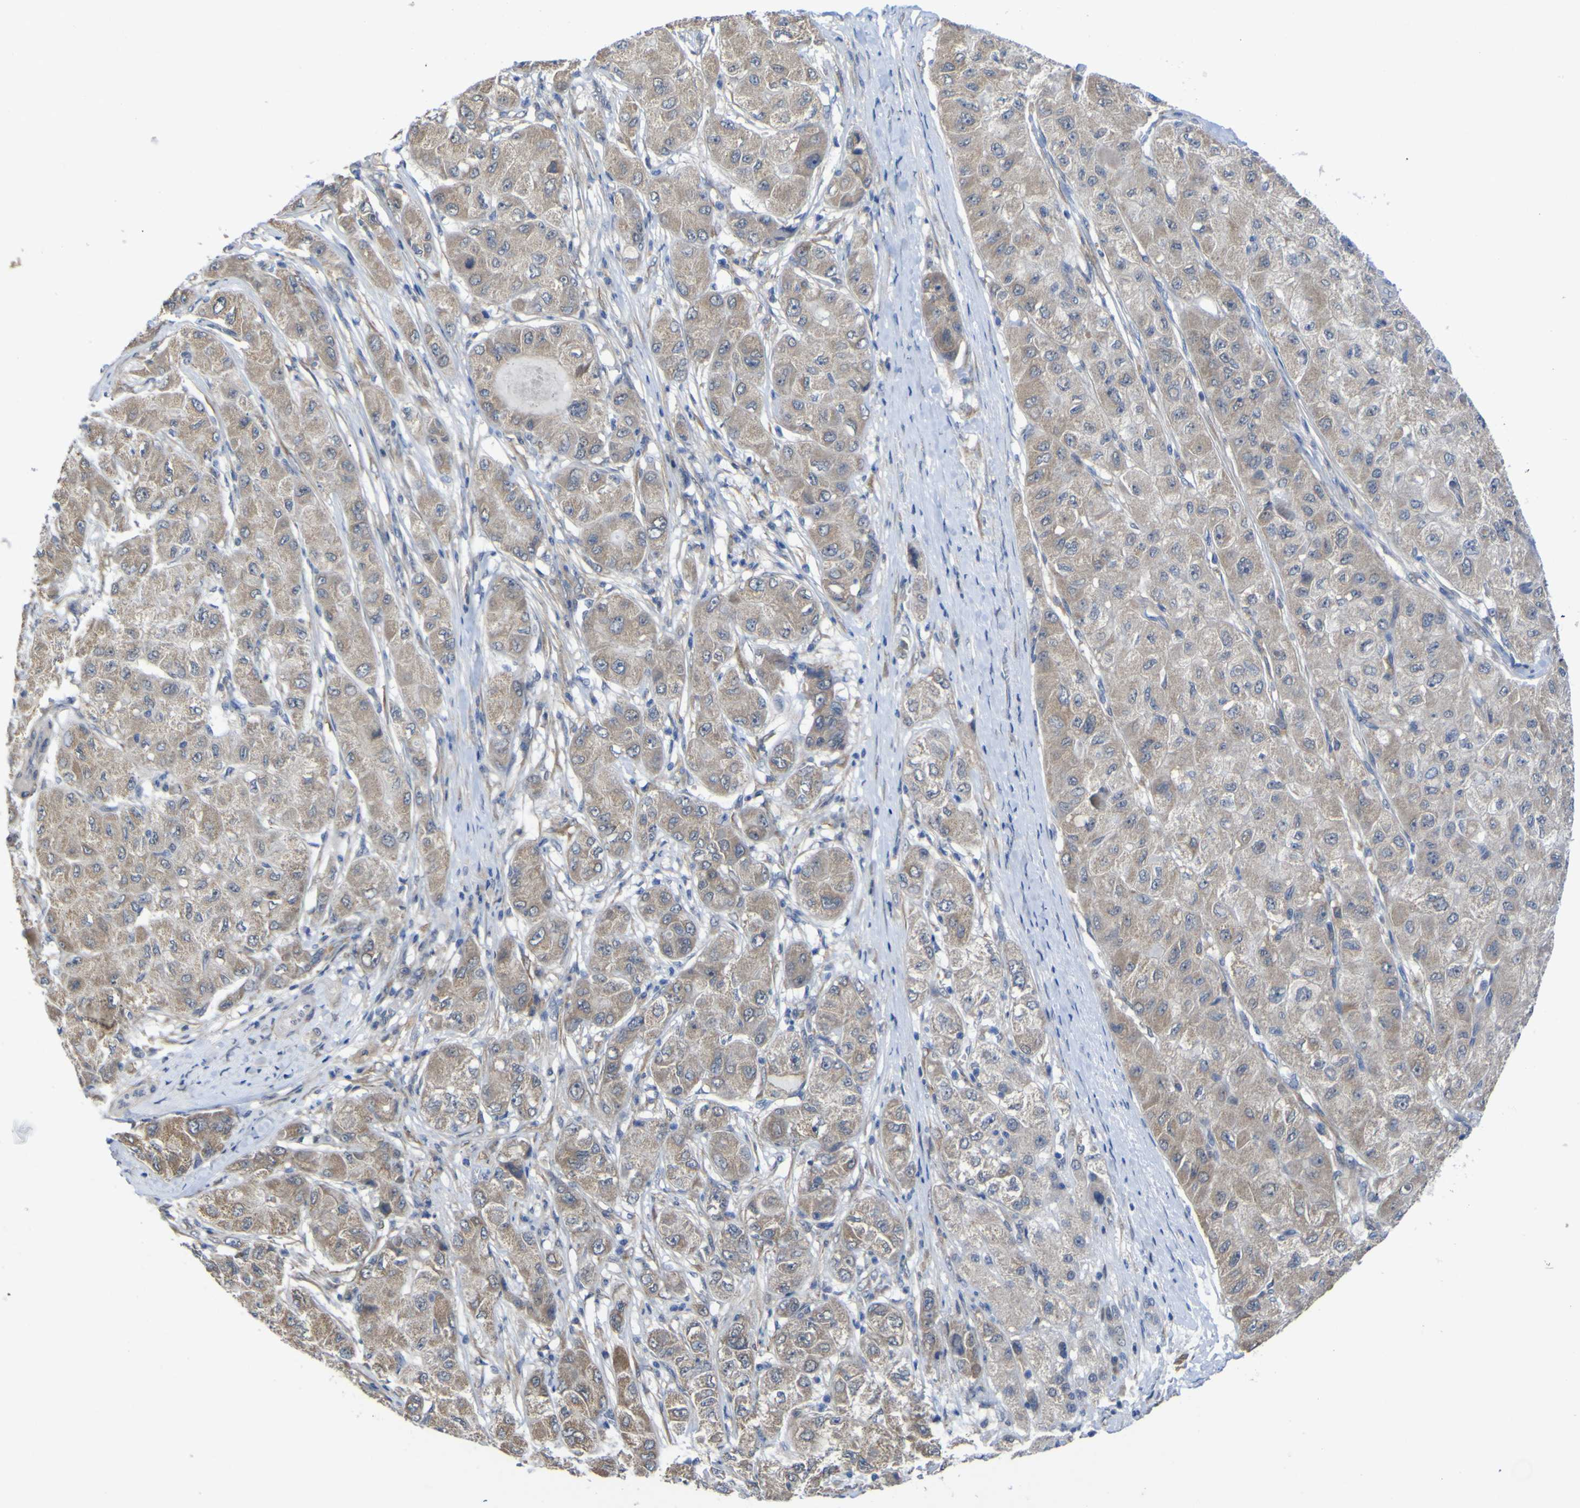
{"staining": {"intensity": "weak", "quantity": "25%-75%", "location": "cytoplasmic/membranous"}, "tissue": "liver cancer", "cell_type": "Tumor cells", "image_type": "cancer", "snomed": [{"axis": "morphology", "description": "Carcinoma, Hepatocellular, NOS"}, {"axis": "topography", "description": "Liver"}], "caption": "High-power microscopy captured an immunohistochemistry photomicrograph of liver cancer (hepatocellular carcinoma), revealing weak cytoplasmic/membranous positivity in approximately 25%-75% of tumor cells.", "gene": "TNFRSF11A", "patient": {"sex": "male", "age": 80}}